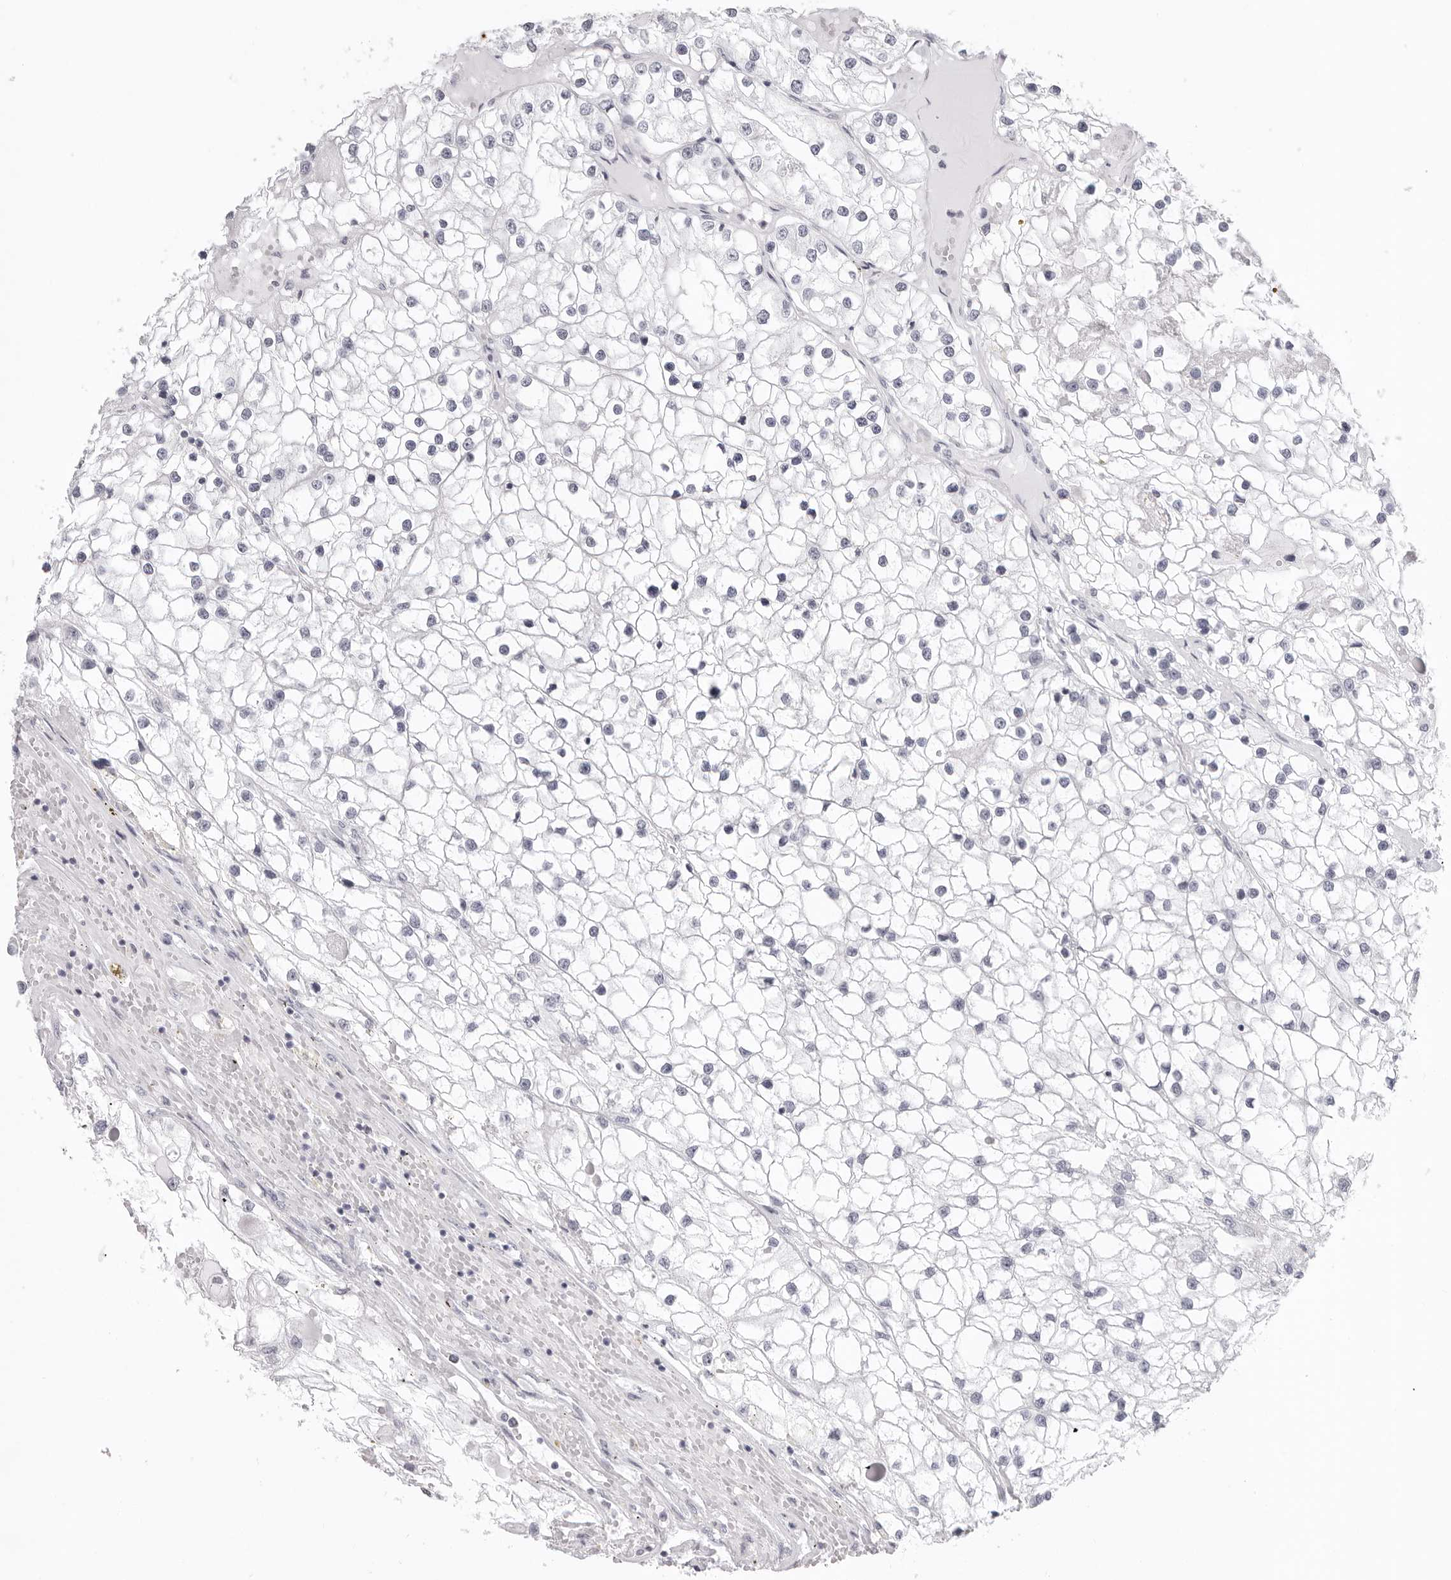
{"staining": {"intensity": "negative", "quantity": "none", "location": "none"}, "tissue": "renal cancer", "cell_type": "Tumor cells", "image_type": "cancer", "snomed": [{"axis": "morphology", "description": "Adenocarcinoma, NOS"}, {"axis": "topography", "description": "Kidney"}], "caption": "Human renal cancer stained for a protein using IHC exhibits no expression in tumor cells.", "gene": "KLK9", "patient": {"sex": "male", "age": 68}}